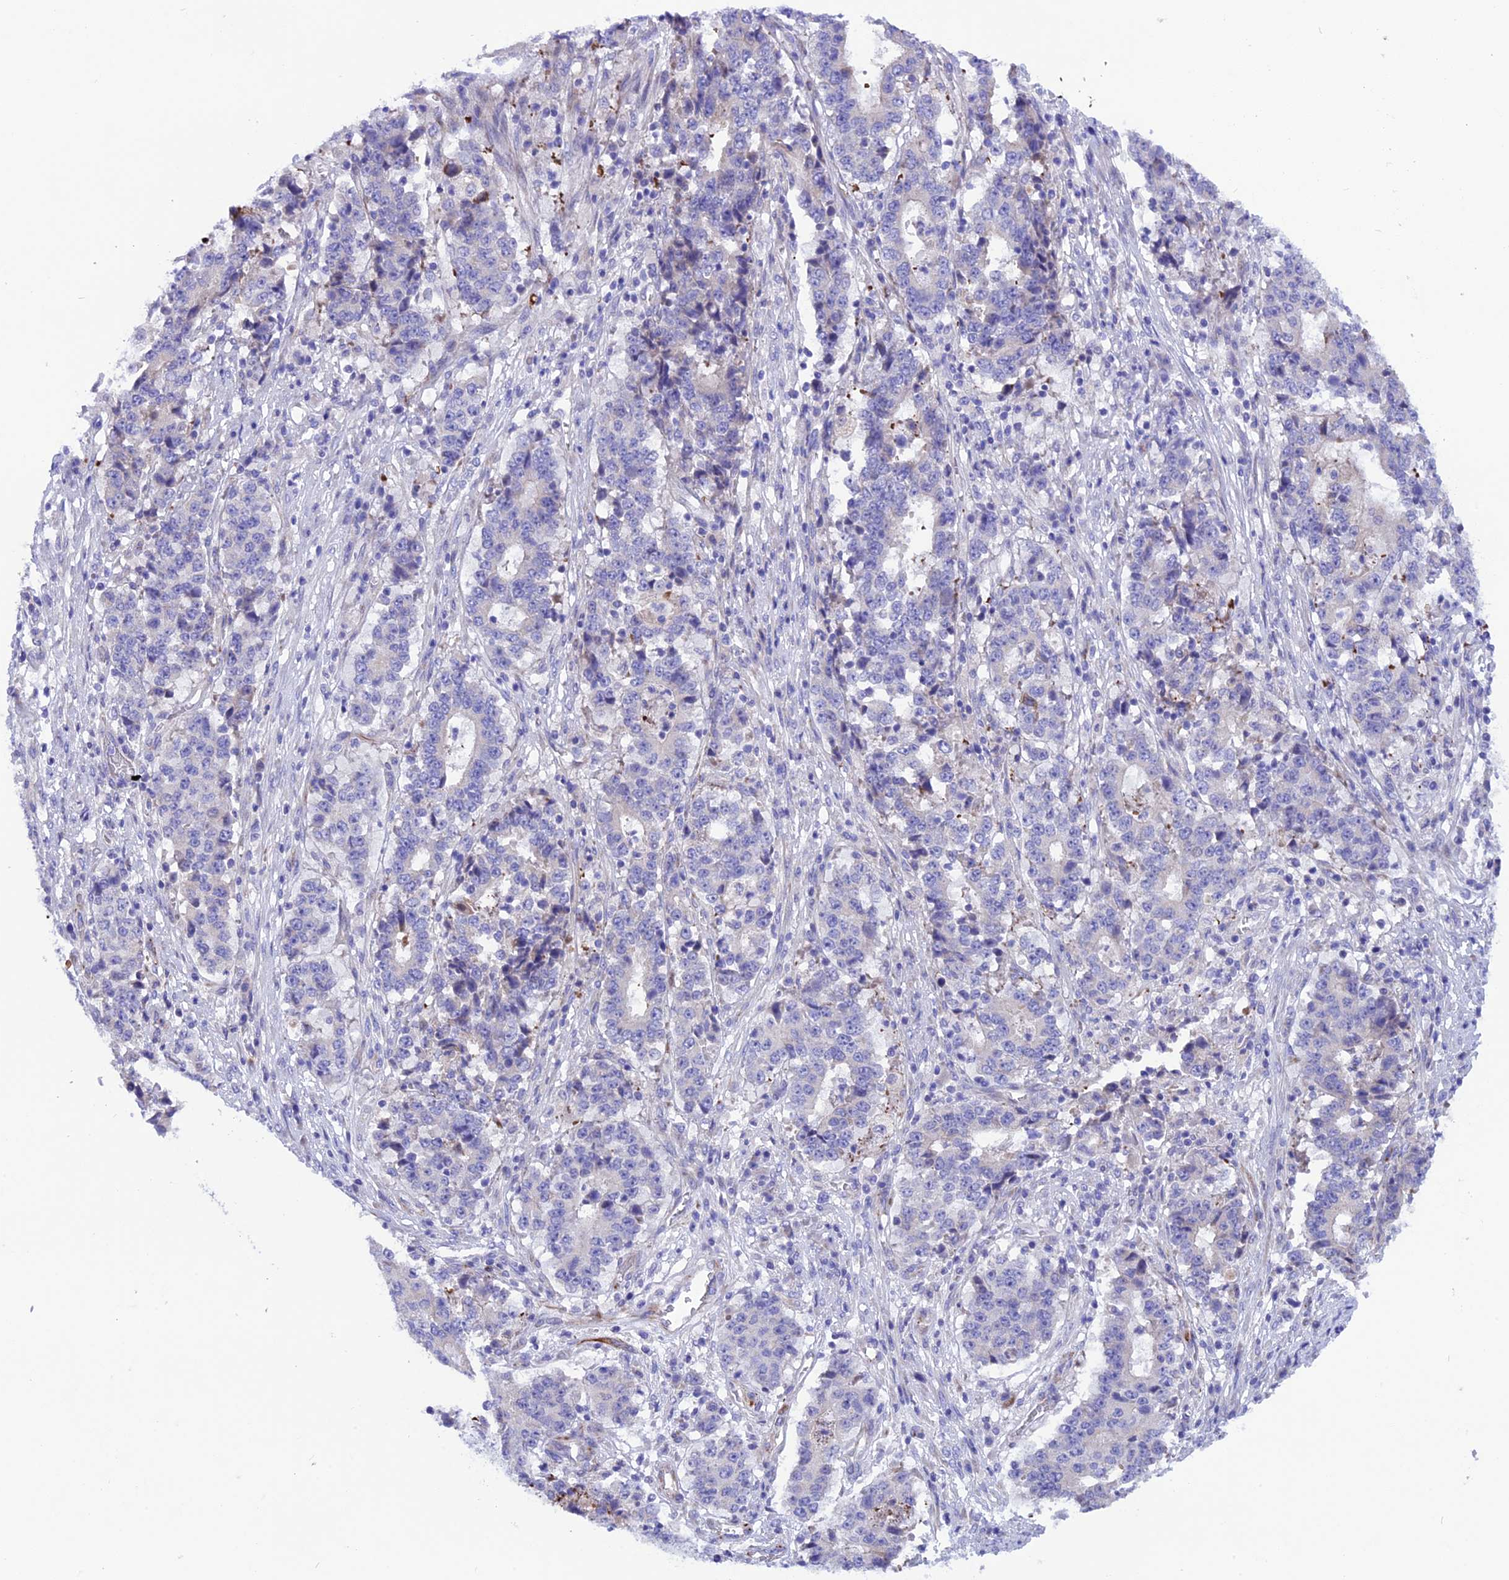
{"staining": {"intensity": "negative", "quantity": "none", "location": "none"}, "tissue": "stomach cancer", "cell_type": "Tumor cells", "image_type": "cancer", "snomed": [{"axis": "morphology", "description": "Adenocarcinoma, NOS"}, {"axis": "topography", "description": "Stomach"}], "caption": "This is a histopathology image of IHC staining of adenocarcinoma (stomach), which shows no staining in tumor cells. Brightfield microscopy of IHC stained with DAB (brown) and hematoxylin (blue), captured at high magnification.", "gene": "TMEM138", "patient": {"sex": "male", "age": 59}}